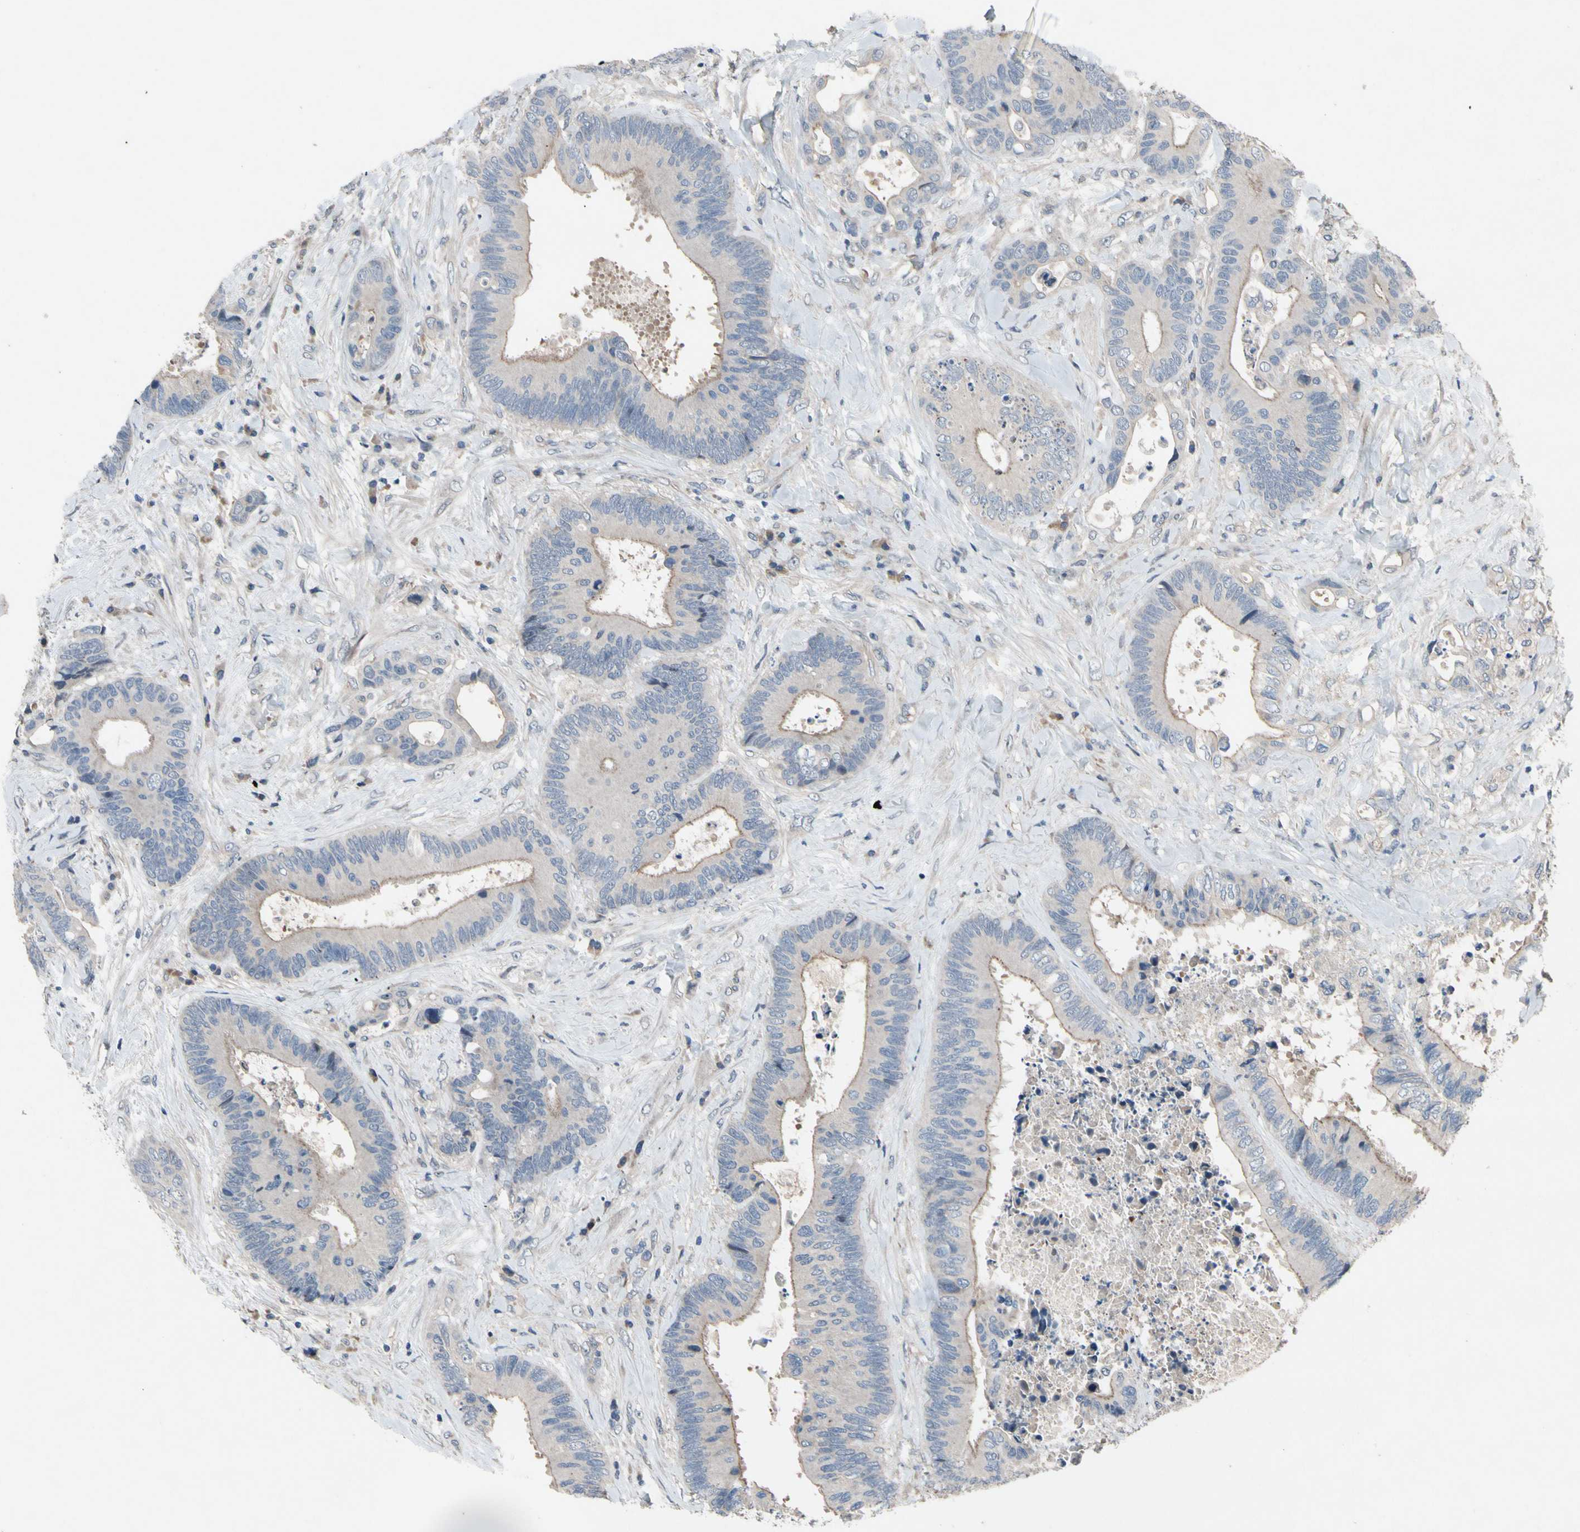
{"staining": {"intensity": "weak", "quantity": "25%-75%", "location": "cytoplasmic/membranous"}, "tissue": "colorectal cancer", "cell_type": "Tumor cells", "image_type": "cancer", "snomed": [{"axis": "morphology", "description": "Adenocarcinoma, NOS"}, {"axis": "topography", "description": "Rectum"}], "caption": "Protein staining by IHC demonstrates weak cytoplasmic/membranous expression in about 25%-75% of tumor cells in colorectal cancer.", "gene": "ICAM5", "patient": {"sex": "male", "age": 55}}